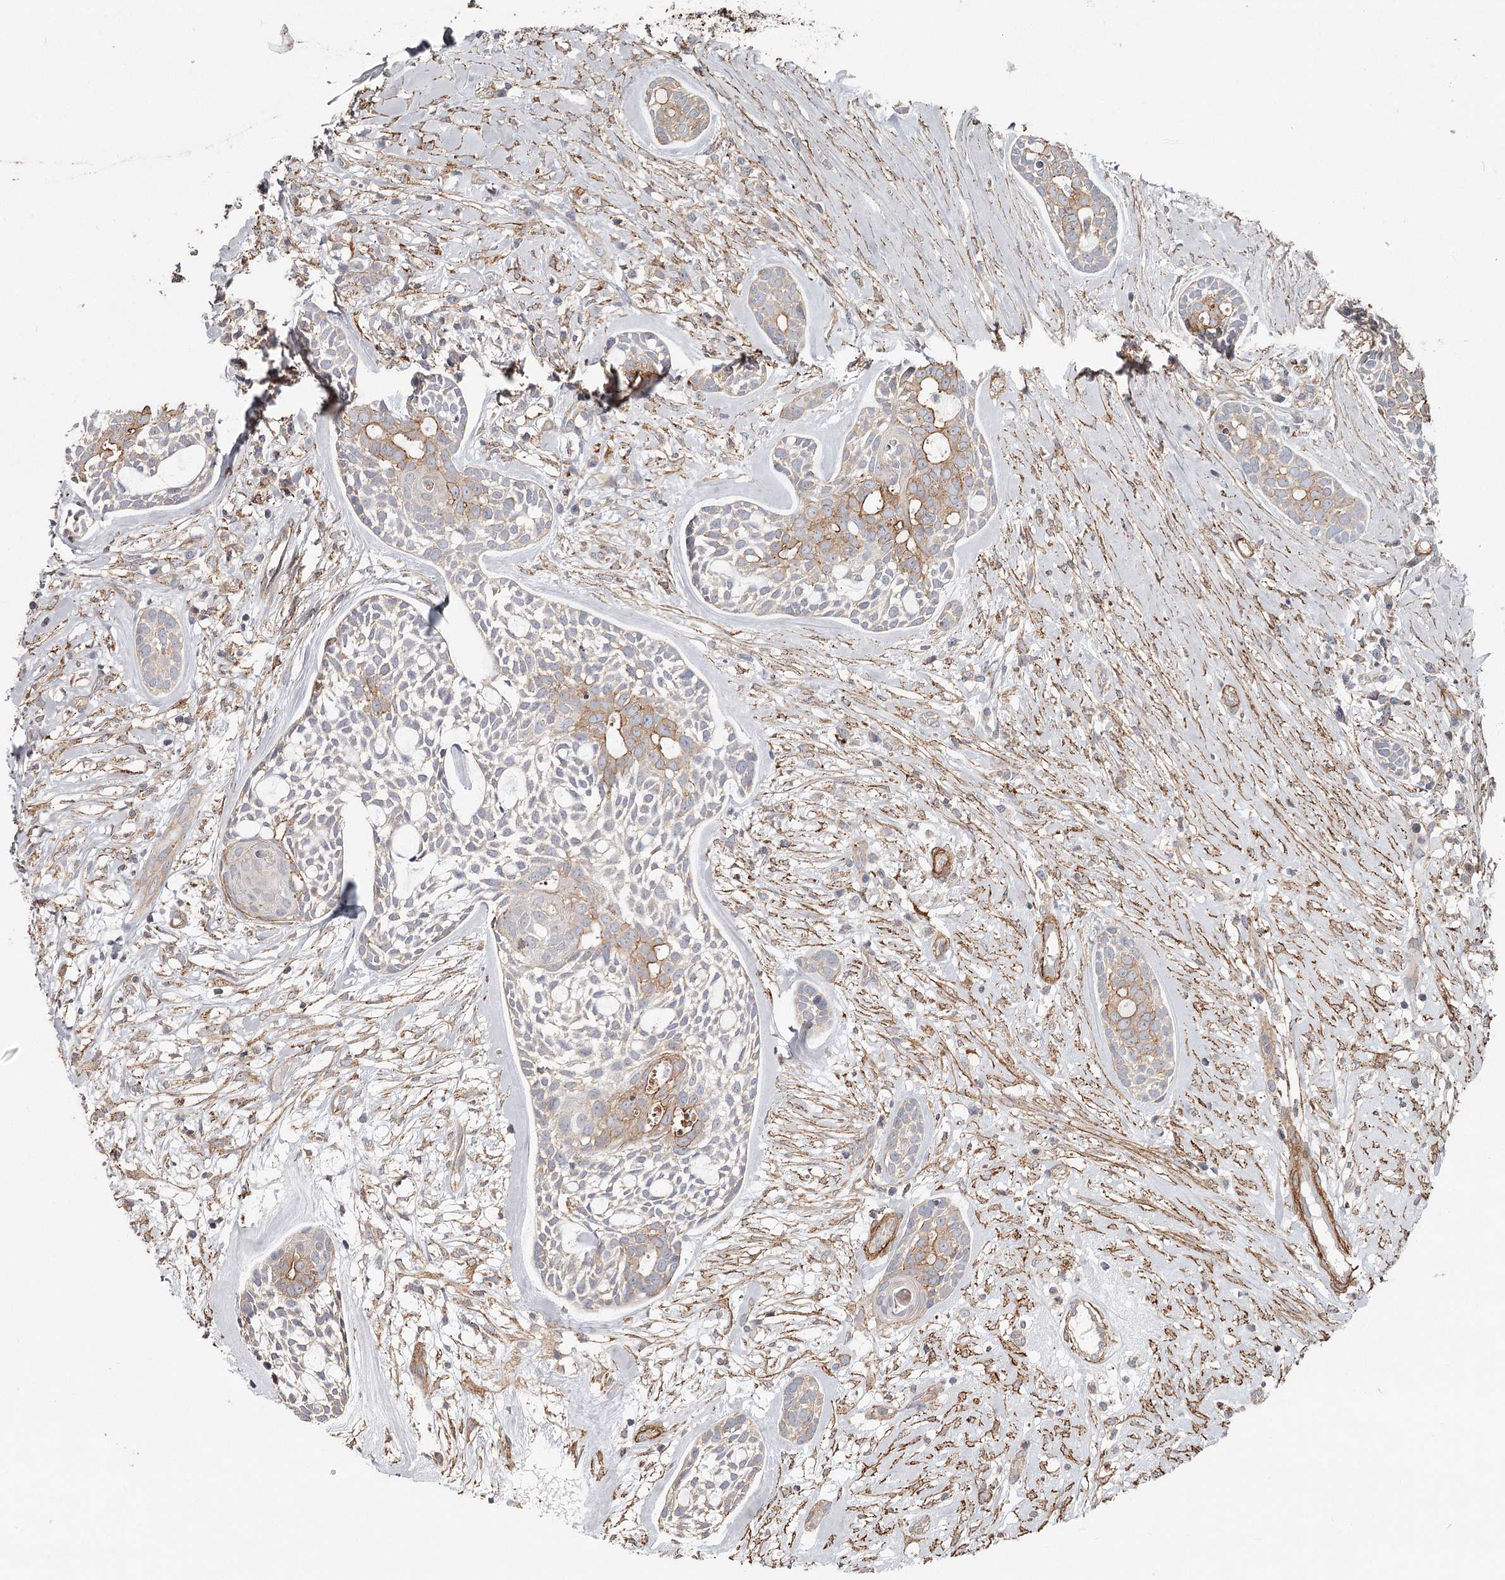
{"staining": {"intensity": "weak", "quantity": "25%-75%", "location": "cytoplasmic/membranous"}, "tissue": "head and neck cancer", "cell_type": "Tumor cells", "image_type": "cancer", "snomed": [{"axis": "morphology", "description": "Adenocarcinoma, NOS"}, {"axis": "topography", "description": "Subcutis"}, {"axis": "topography", "description": "Head-Neck"}], "caption": "A brown stain shows weak cytoplasmic/membranous expression of a protein in head and neck adenocarcinoma tumor cells.", "gene": "DHRS9", "patient": {"sex": "female", "age": 73}}